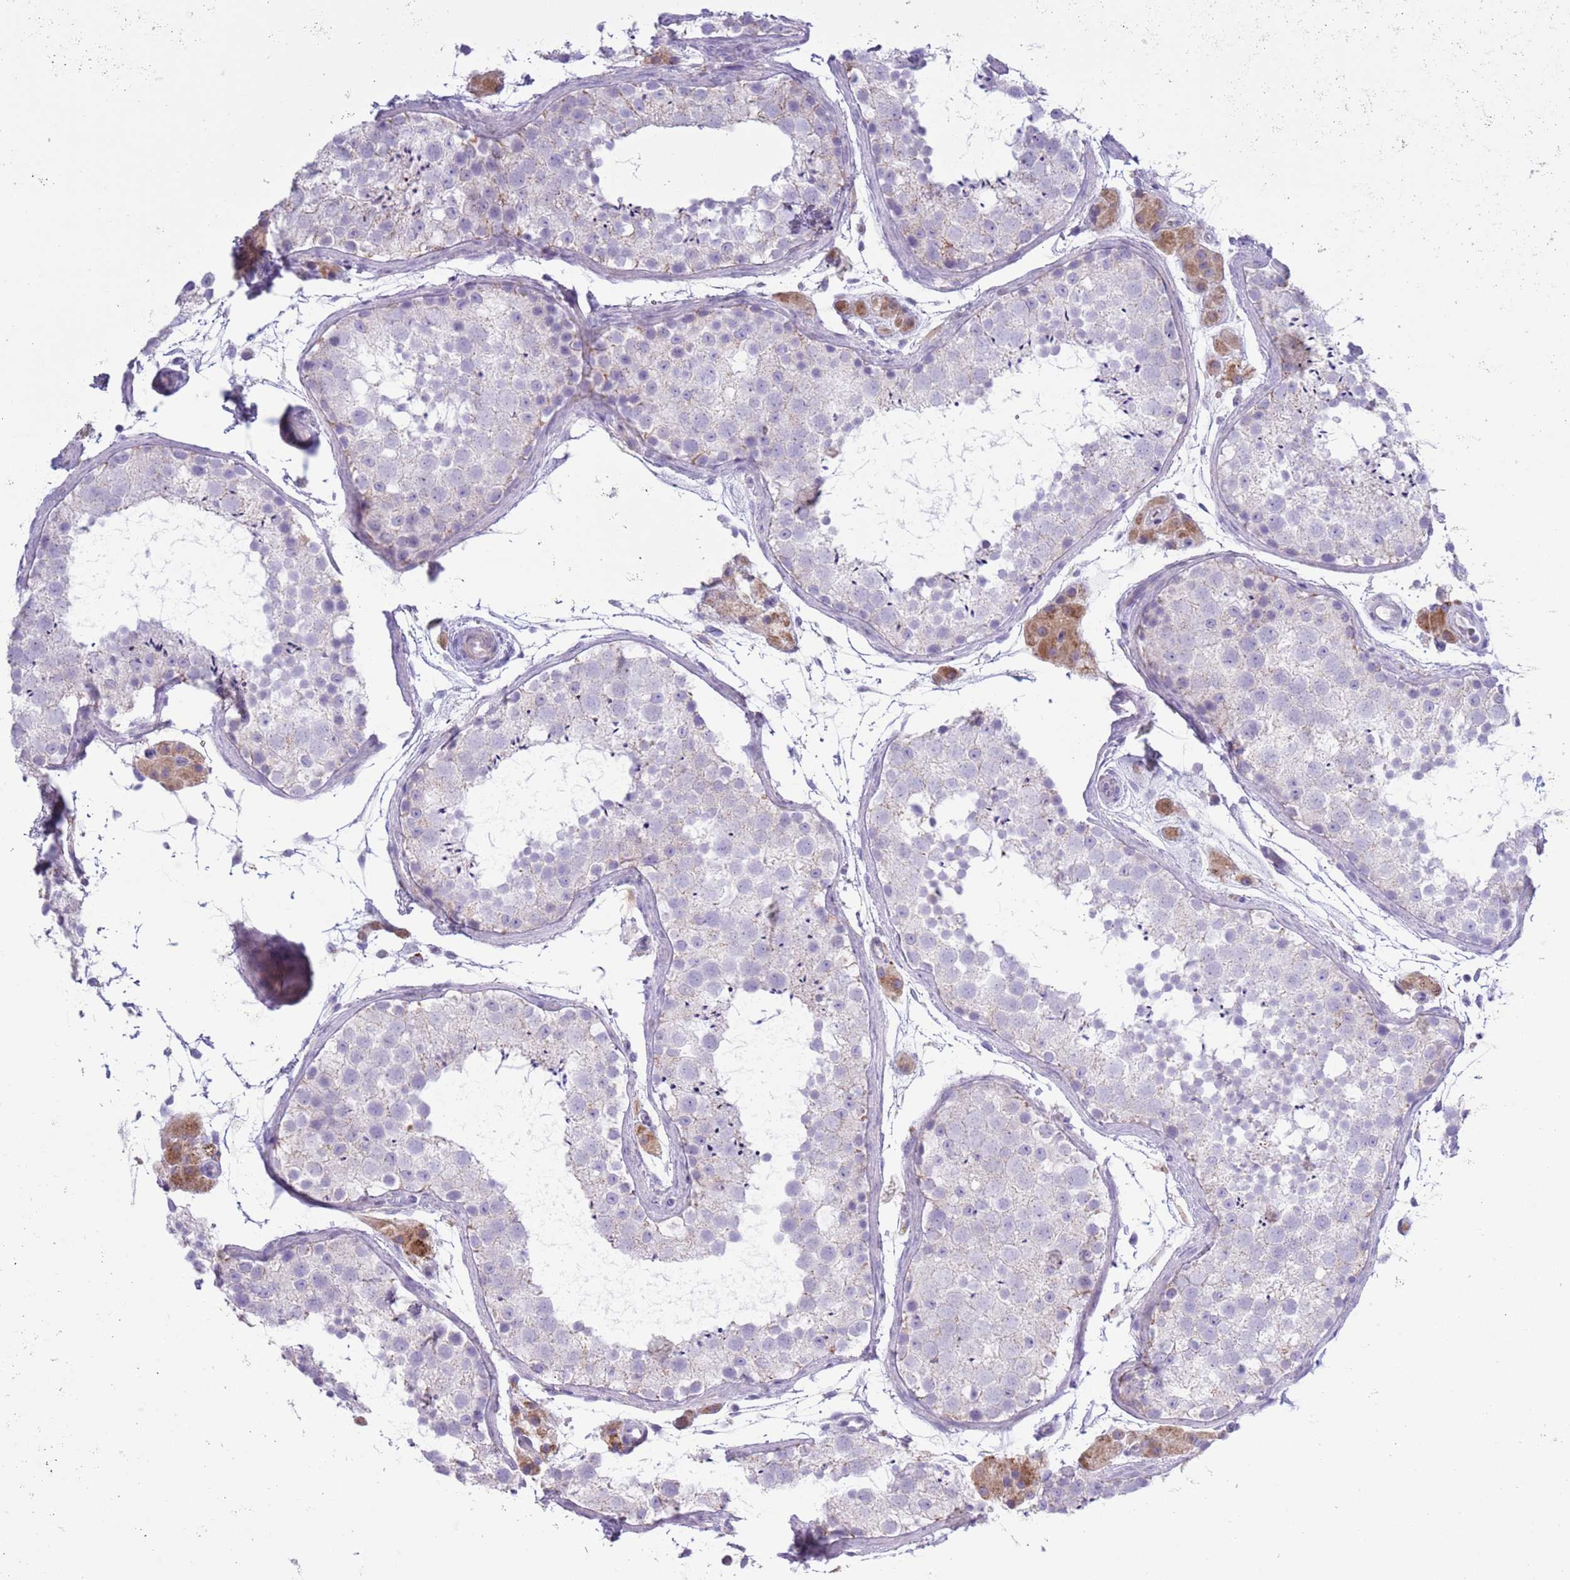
{"staining": {"intensity": "negative", "quantity": "none", "location": "none"}, "tissue": "testis", "cell_type": "Cells in seminiferous ducts", "image_type": "normal", "snomed": [{"axis": "morphology", "description": "Normal tissue, NOS"}, {"axis": "topography", "description": "Testis"}], "caption": "Photomicrograph shows no protein staining in cells in seminiferous ducts of unremarkable testis.", "gene": "MOCOS", "patient": {"sex": "male", "age": 41}}